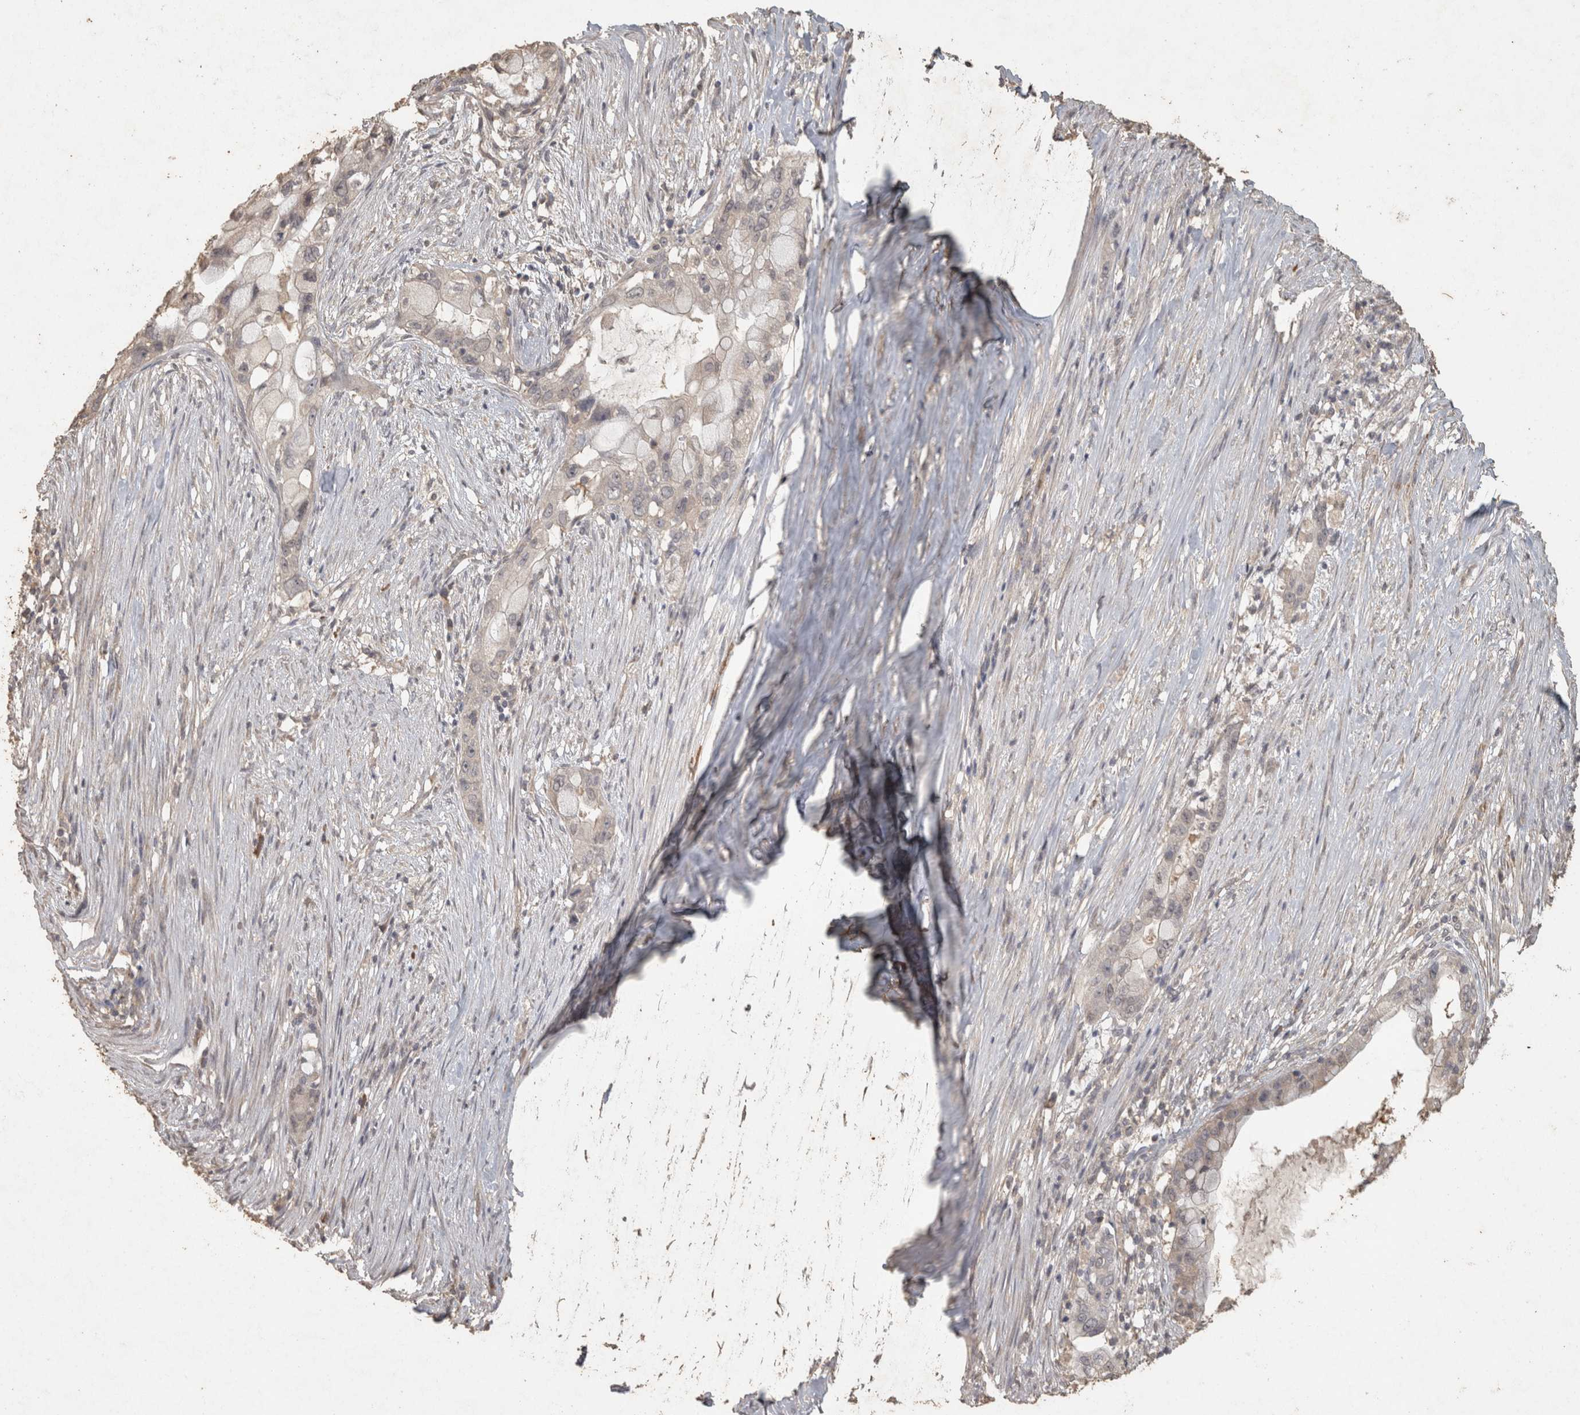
{"staining": {"intensity": "weak", "quantity": "25%-75%", "location": "cytoplasmic/membranous"}, "tissue": "pancreatic cancer", "cell_type": "Tumor cells", "image_type": "cancer", "snomed": [{"axis": "morphology", "description": "Adenocarcinoma, NOS"}, {"axis": "topography", "description": "Pancreas"}], "caption": "Human pancreatic cancer (adenocarcinoma) stained with a protein marker shows weak staining in tumor cells.", "gene": "OSTN", "patient": {"sex": "male", "age": 53}}